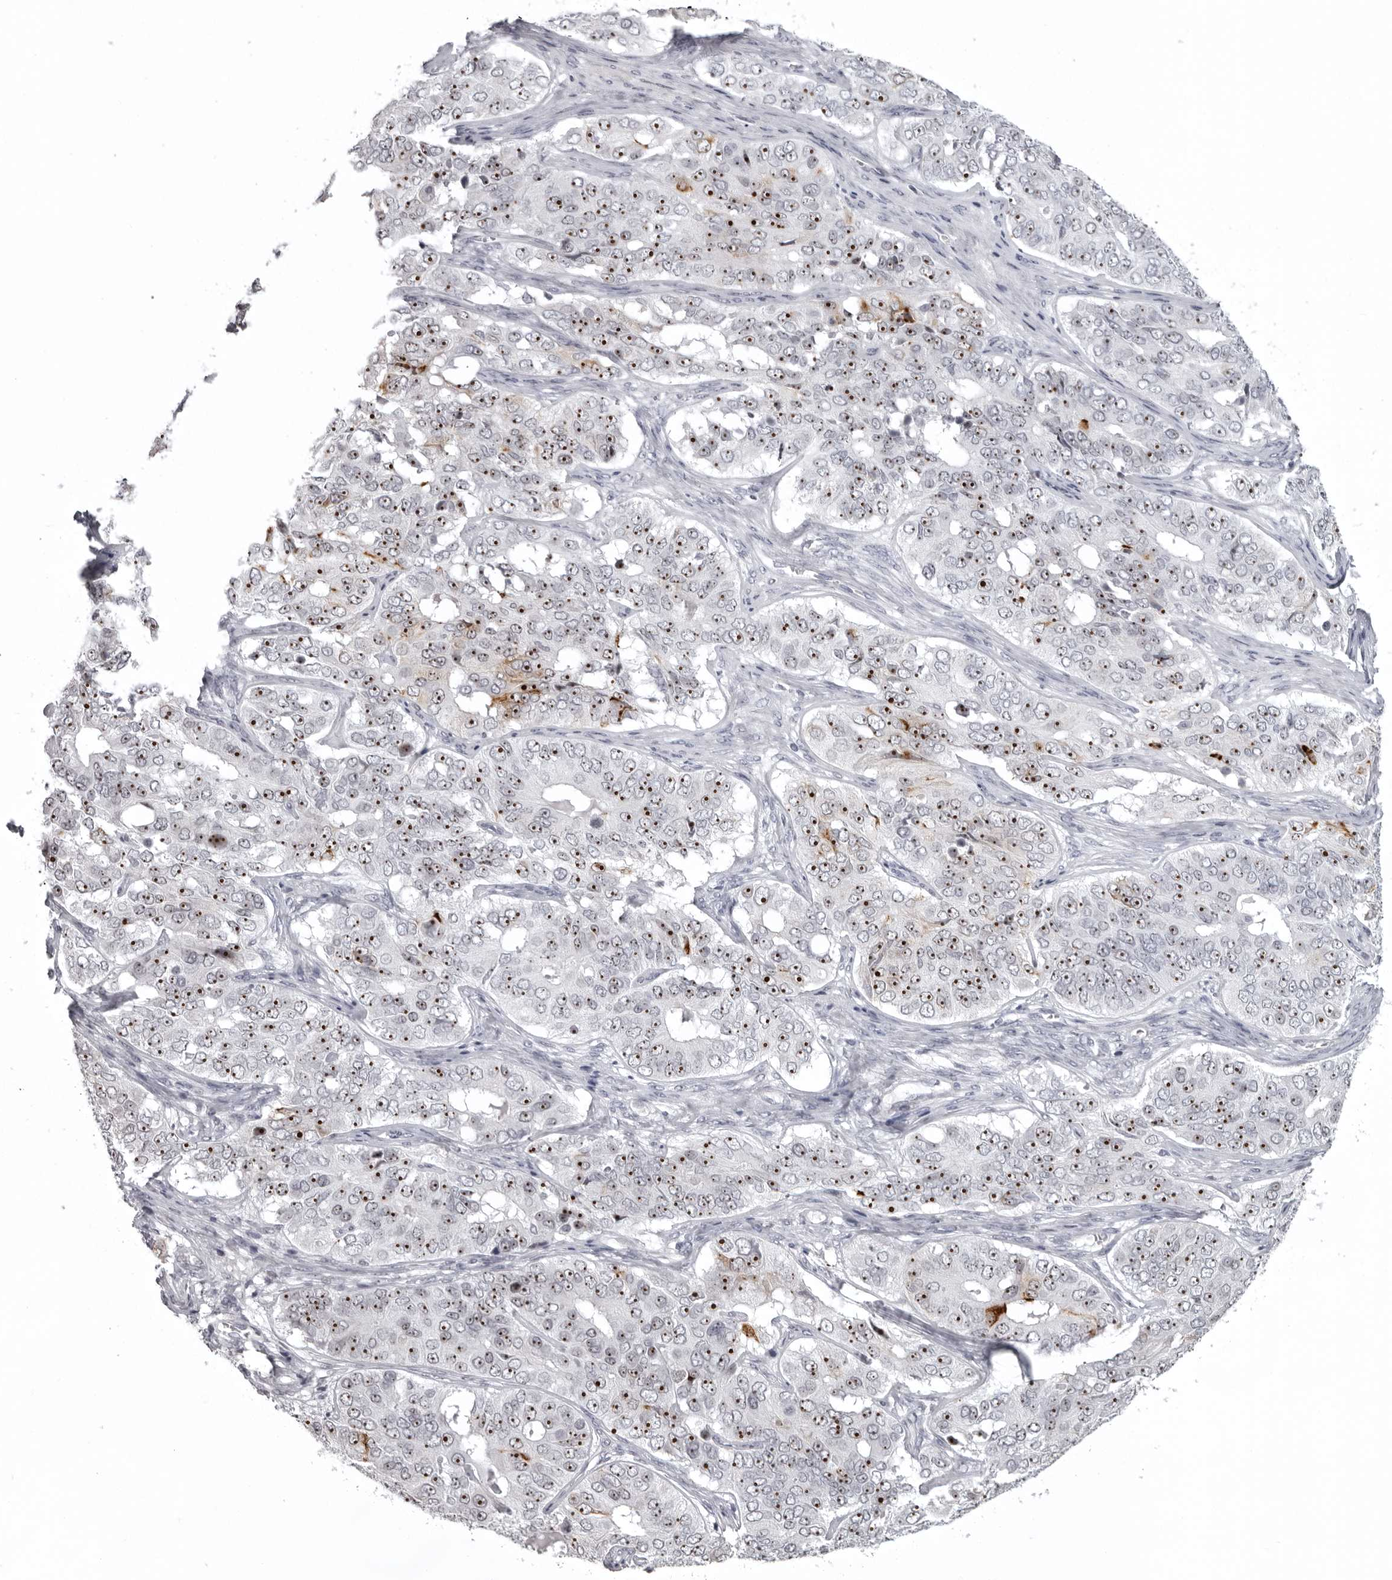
{"staining": {"intensity": "strong", "quantity": ">75%", "location": "nuclear"}, "tissue": "ovarian cancer", "cell_type": "Tumor cells", "image_type": "cancer", "snomed": [{"axis": "morphology", "description": "Carcinoma, endometroid"}, {"axis": "topography", "description": "Ovary"}], "caption": "Strong nuclear expression for a protein is identified in approximately >75% of tumor cells of ovarian endometroid carcinoma using IHC.", "gene": "HELZ", "patient": {"sex": "female", "age": 51}}